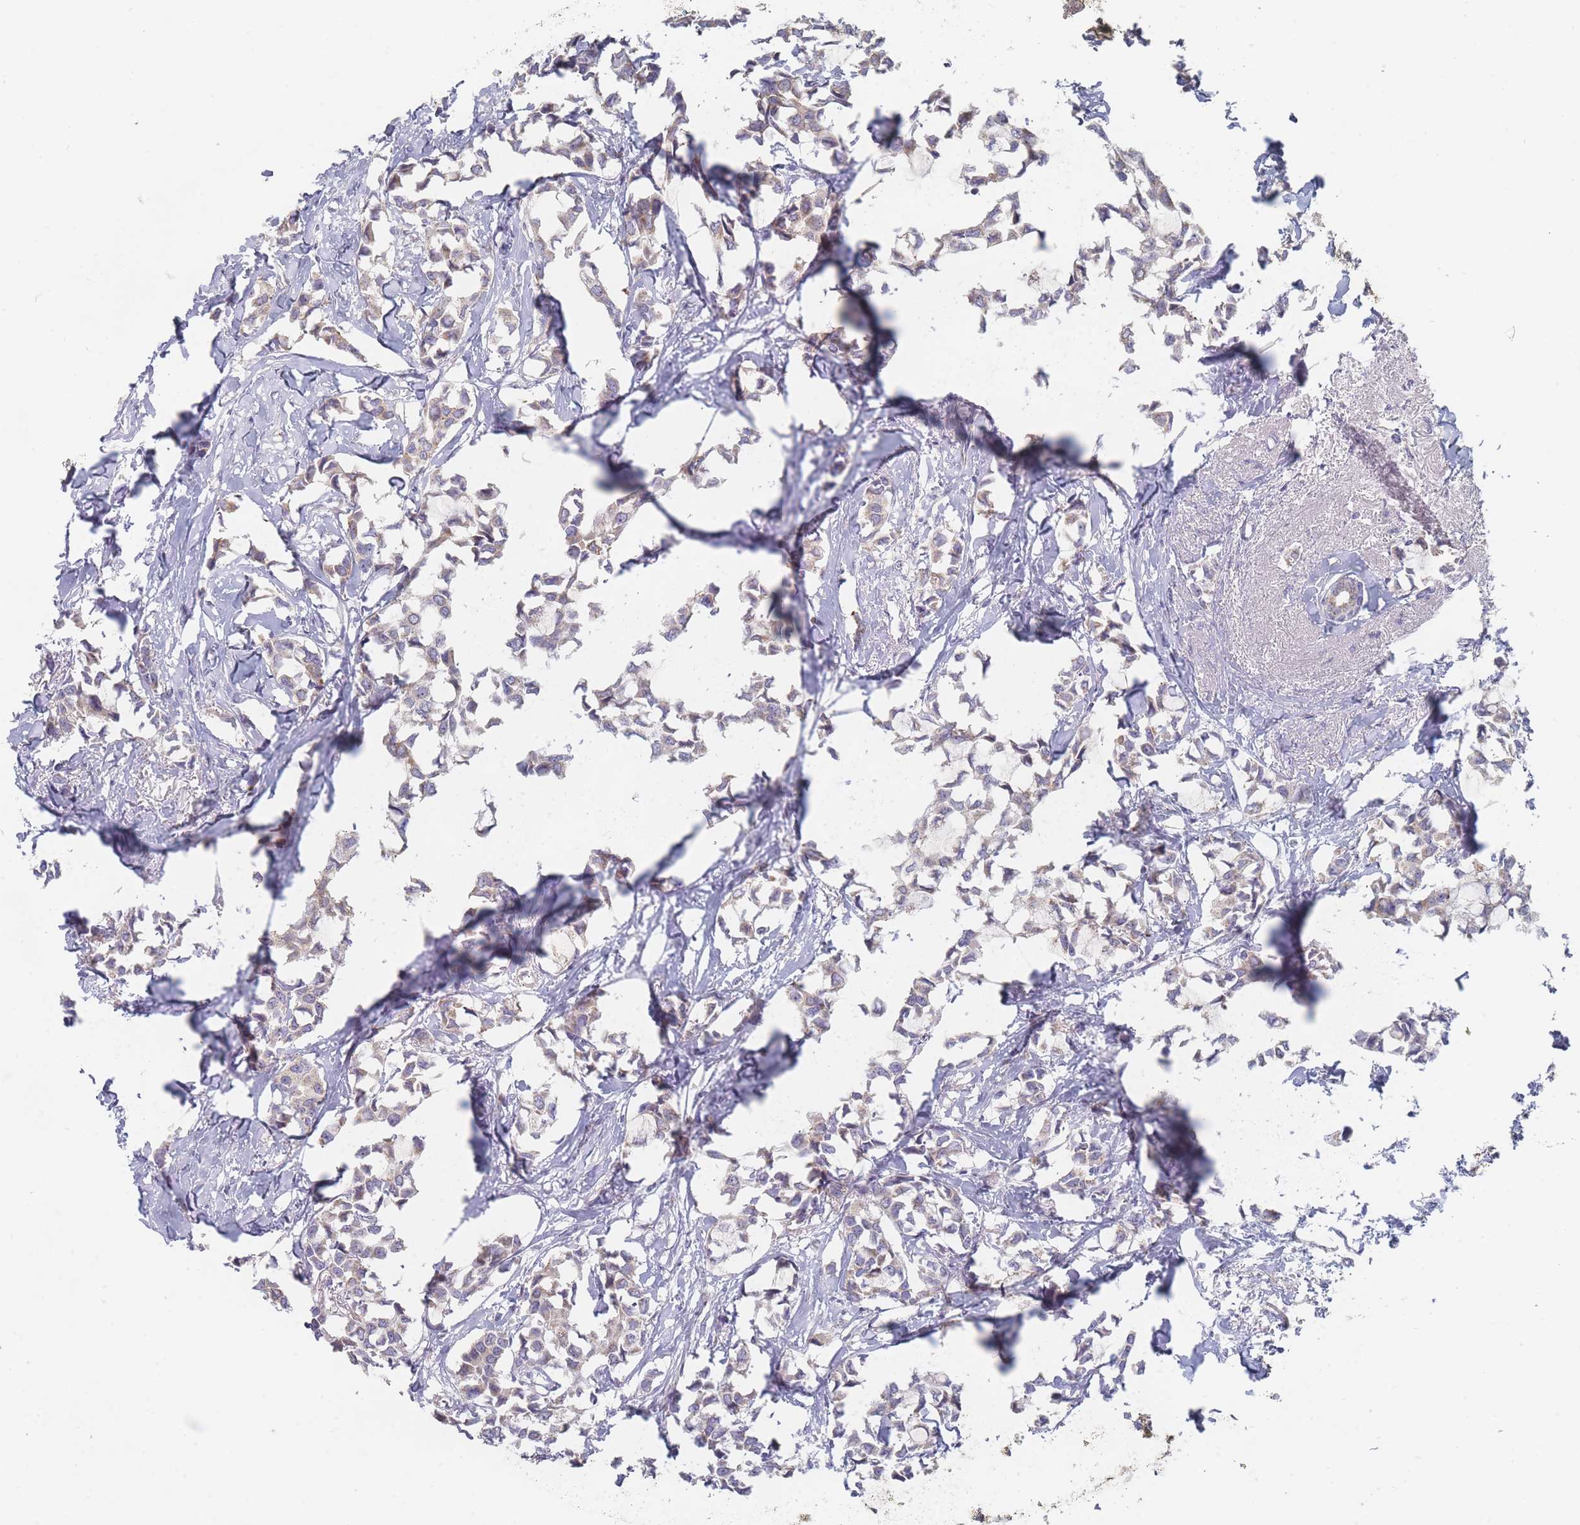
{"staining": {"intensity": "weak", "quantity": "<25%", "location": "cytoplasmic/membranous"}, "tissue": "breast cancer", "cell_type": "Tumor cells", "image_type": "cancer", "snomed": [{"axis": "morphology", "description": "Duct carcinoma"}, {"axis": "topography", "description": "Breast"}], "caption": "Breast cancer (intraductal carcinoma) was stained to show a protein in brown. There is no significant positivity in tumor cells.", "gene": "RNF8", "patient": {"sex": "female", "age": 73}}